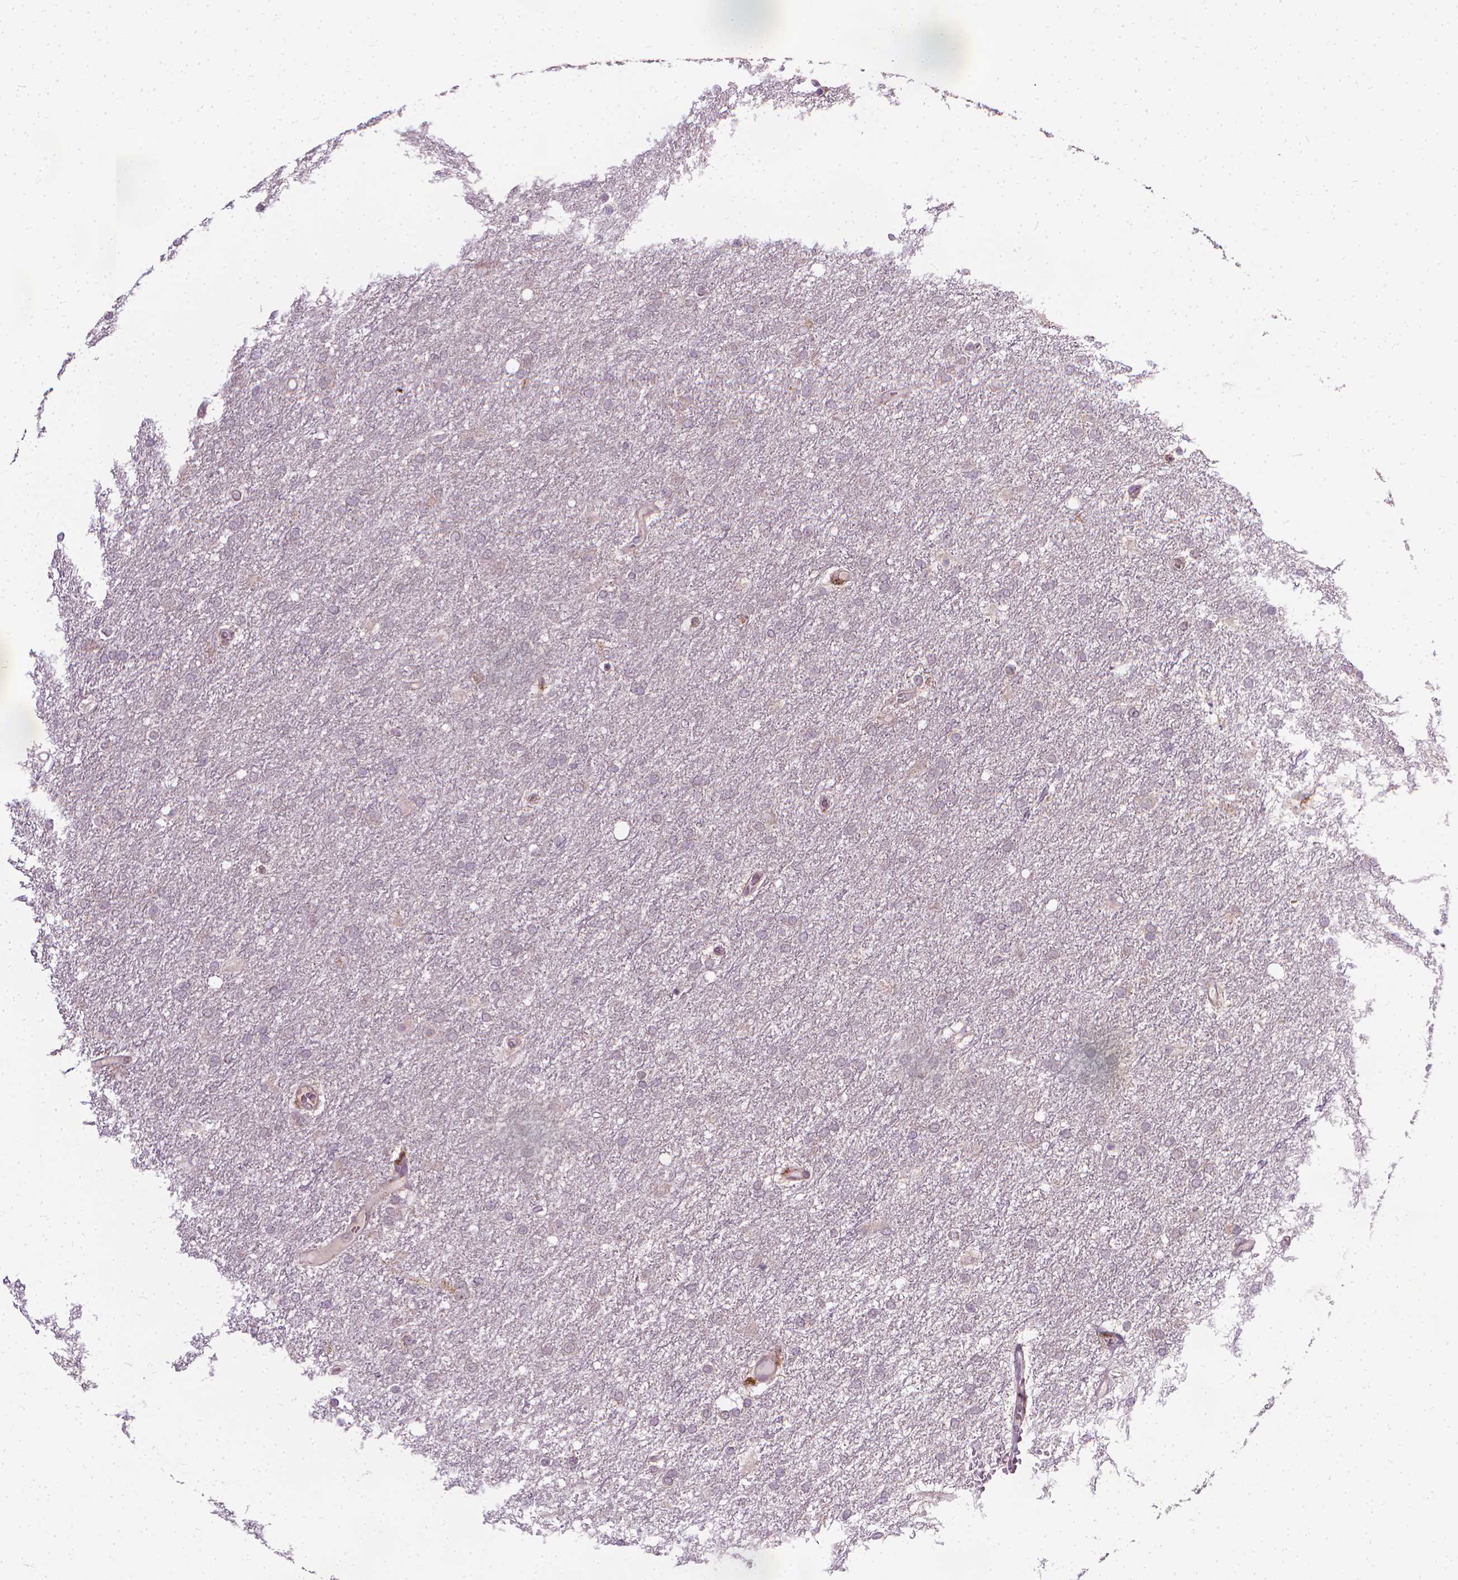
{"staining": {"intensity": "negative", "quantity": "none", "location": "none"}, "tissue": "glioma", "cell_type": "Tumor cells", "image_type": "cancer", "snomed": [{"axis": "morphology", "description": "Glioma, malignant, High grade"}, {"axis": "topography", "description": "Brain"}], "caption": "The immunohistochemistry (IHC) histopathology image has no significant expression in tumor cells of malignant high-grade glioma tissue.", "gene": "PRAG1", "patient": {"sex": "female", "age": 61}}